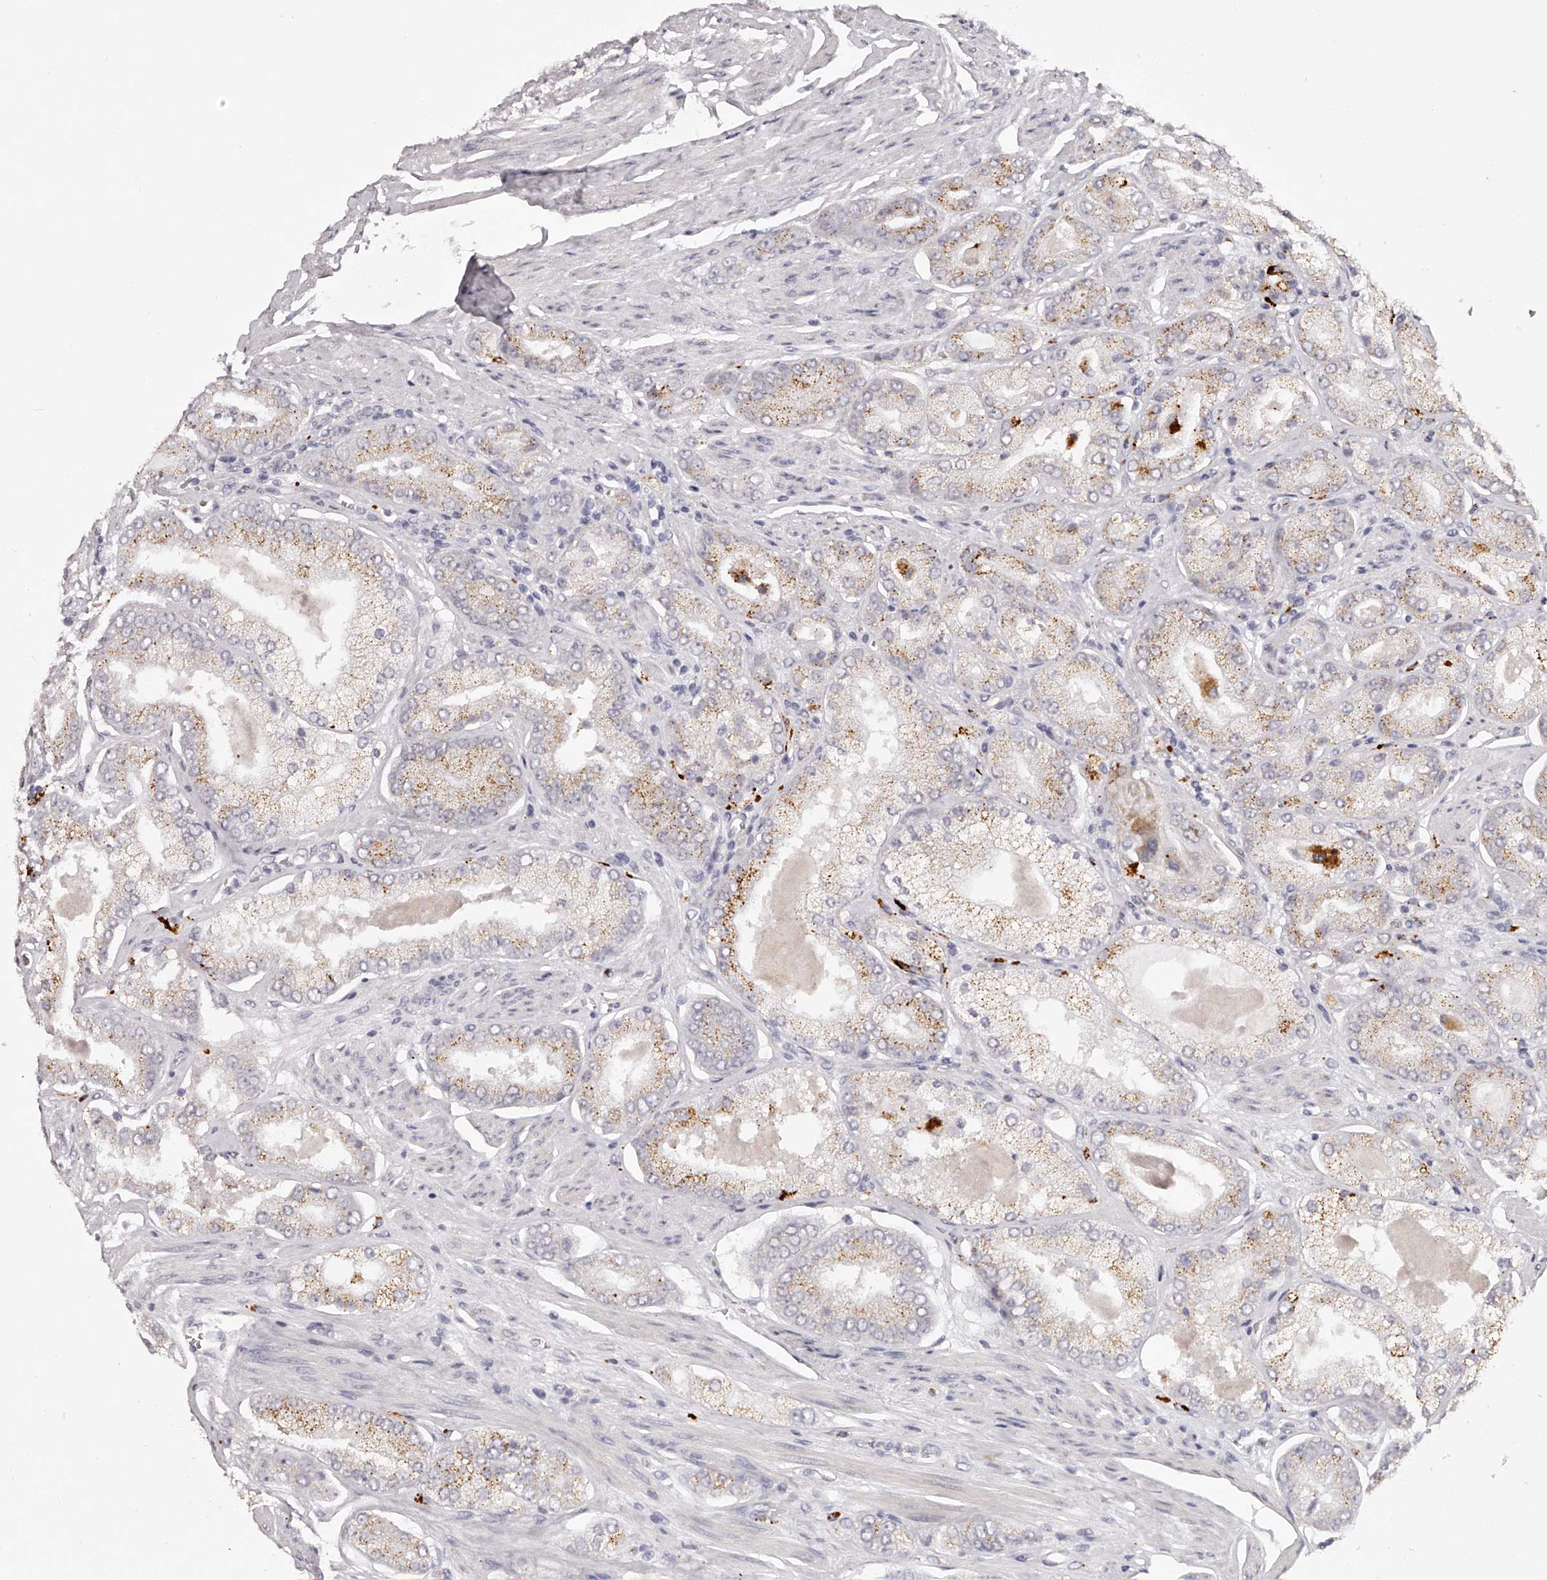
{"staining": {"intensity": "weak", "quantity": "25%-75%", "location": "cytoplasmic/membranous"}, "tissue": "prostate cancer", "cell_type": "Tumor cells", "image_type": "cancer", "snomed": [{"axis": "morphology", "description": "Adenocarcinoma, High grade"}, {"axis": "topography", "description": "Prostate"}], "caption": "DAB immunohistochemical staining of prostate high-grade adenocarcinoma demonstrates weak cytoplasmic/membranous protein positivity in approximately 25%-75% of tumor cells.", "gene": "SLC35D3", "patient": {"sex": "male", "age": 58}}